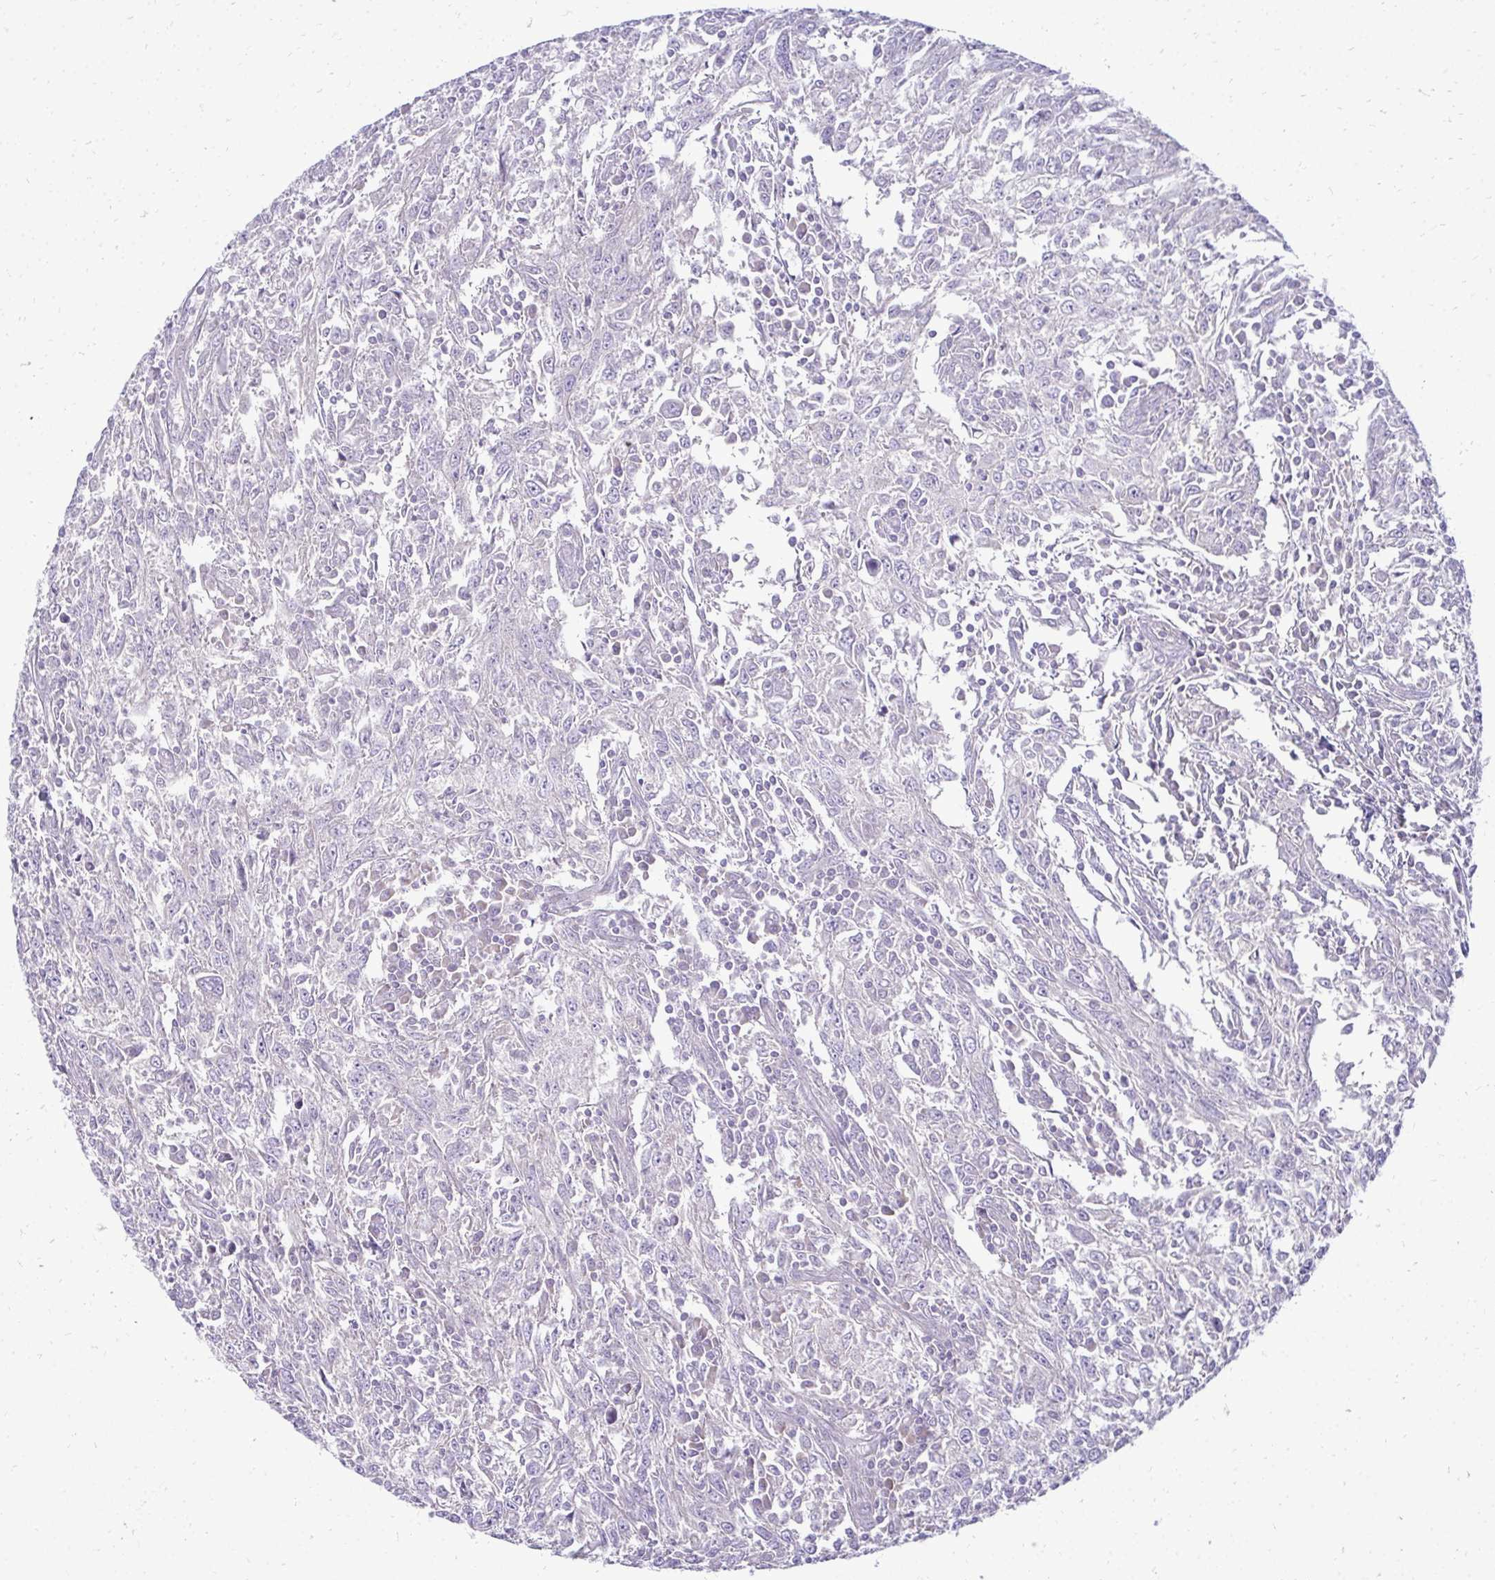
{"staining": {"intensity": "negative", "quantity": "none", "location": "none"}, "tissue": "breast cancer", "cell_type": "Tumor cells", "image_type": "cancer", "snomed": [{"axis": "morphology", "description": "Duct carcinoma"}, {"axis": "topography", "description": "Breast"}], "caption": "Breast cancer (invasive ductal carcinoma) was stained to show a protein in brown. There is no significant positivity in tumor cells. Nuclei are stained in blue.", "gene": "RPLP2", "patient": {"sex": "female", "age": 50}}